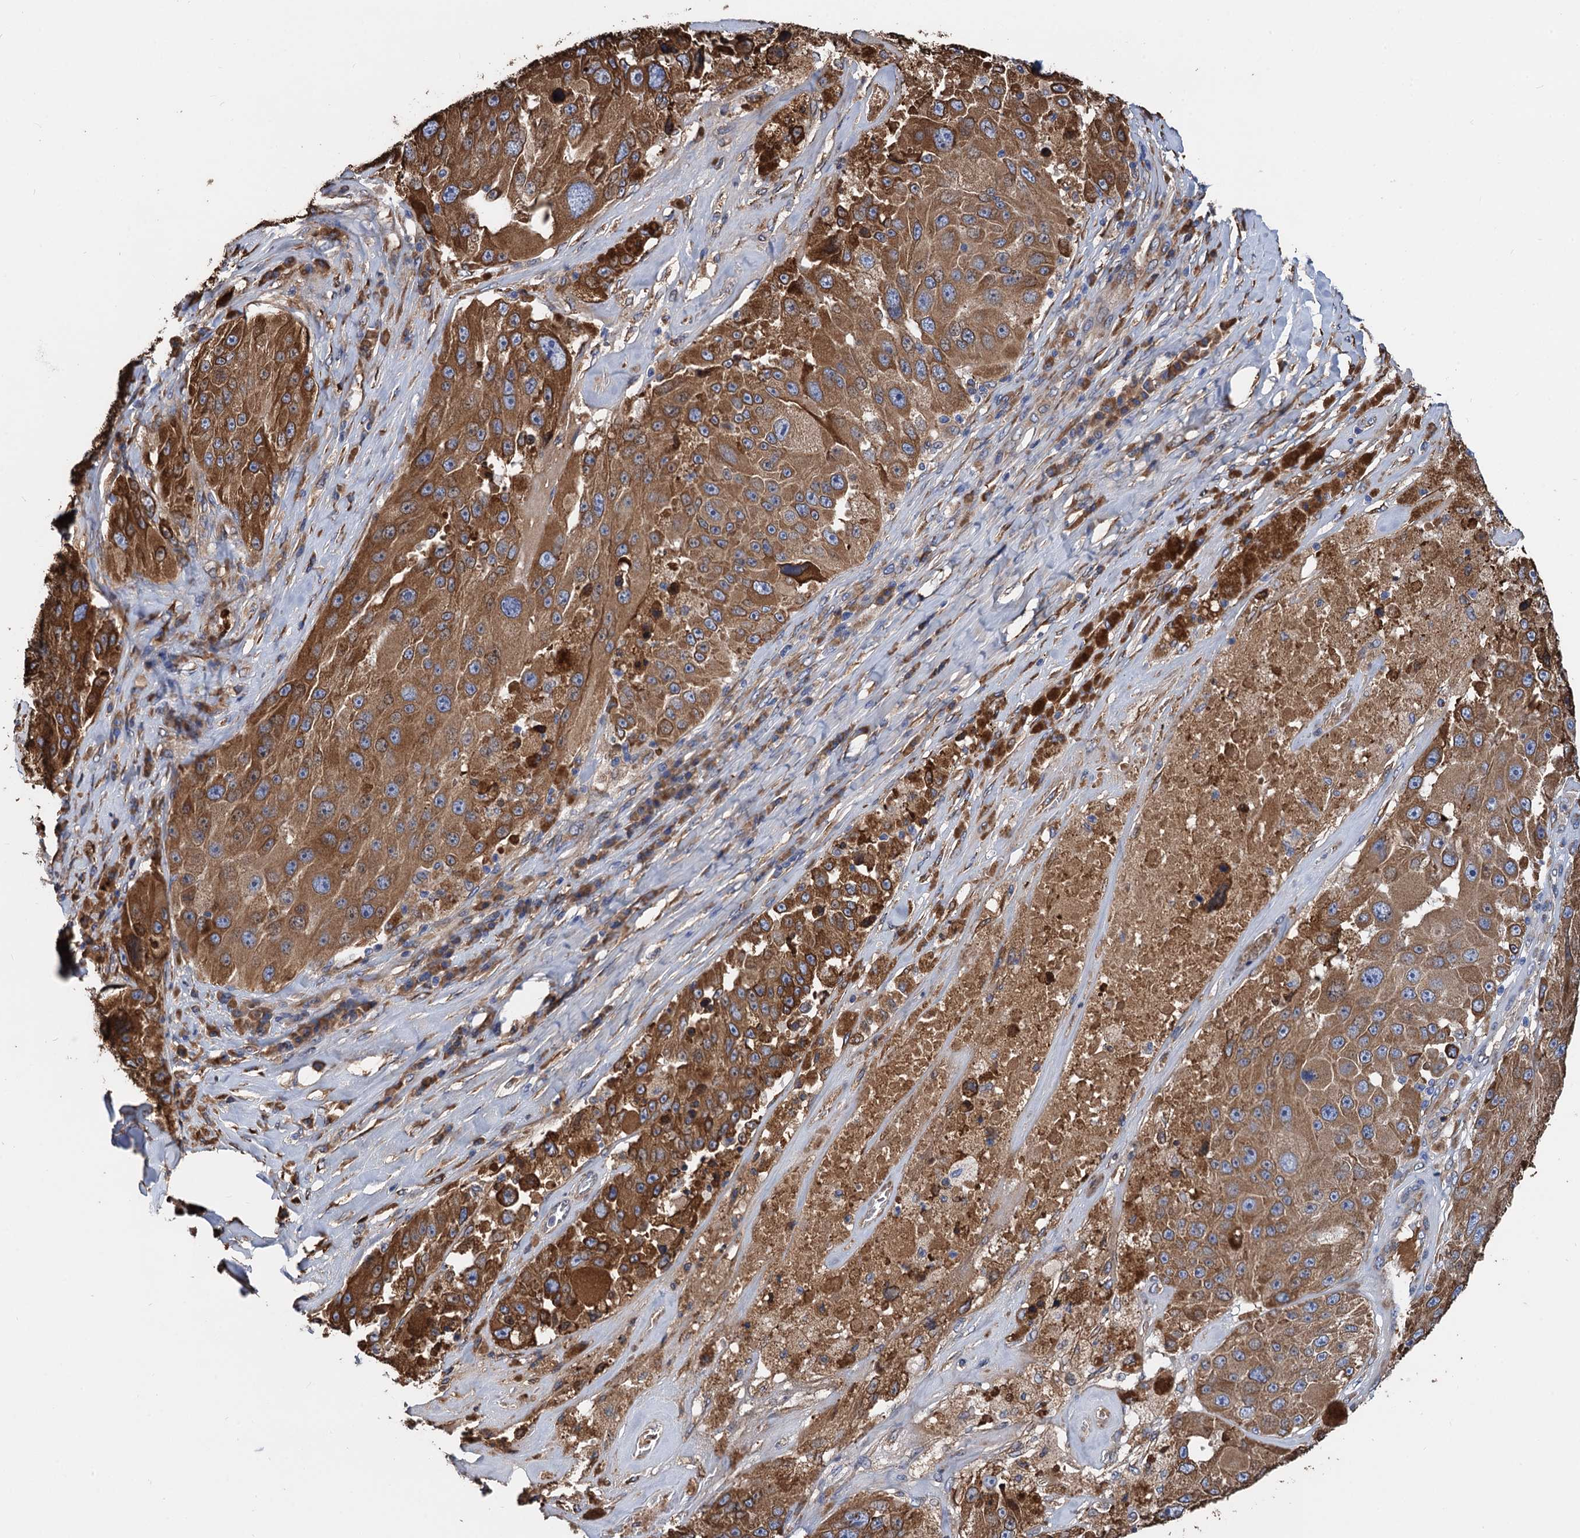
{"staining": {"intensity": "moderate", "quantity": ">75%", "location": "cytoplasmic/membranous"}, "tissue": "melanoma", "cell_type": "Tumor cells", "image_type": "cancer", "snomed": [{"axis": "morphology", "description": "Malignant melanoma, Metastatic site"}, {"axis": "topography", "description": "Lymph node"}], "caption": "This is a micrograph of IHC staining of melanoma, which shows moderate staining in the cytoplasmic/membranous of tumor cells.", "gene": "CNNM1", "patient": {"sex": "male", "age": 62}}